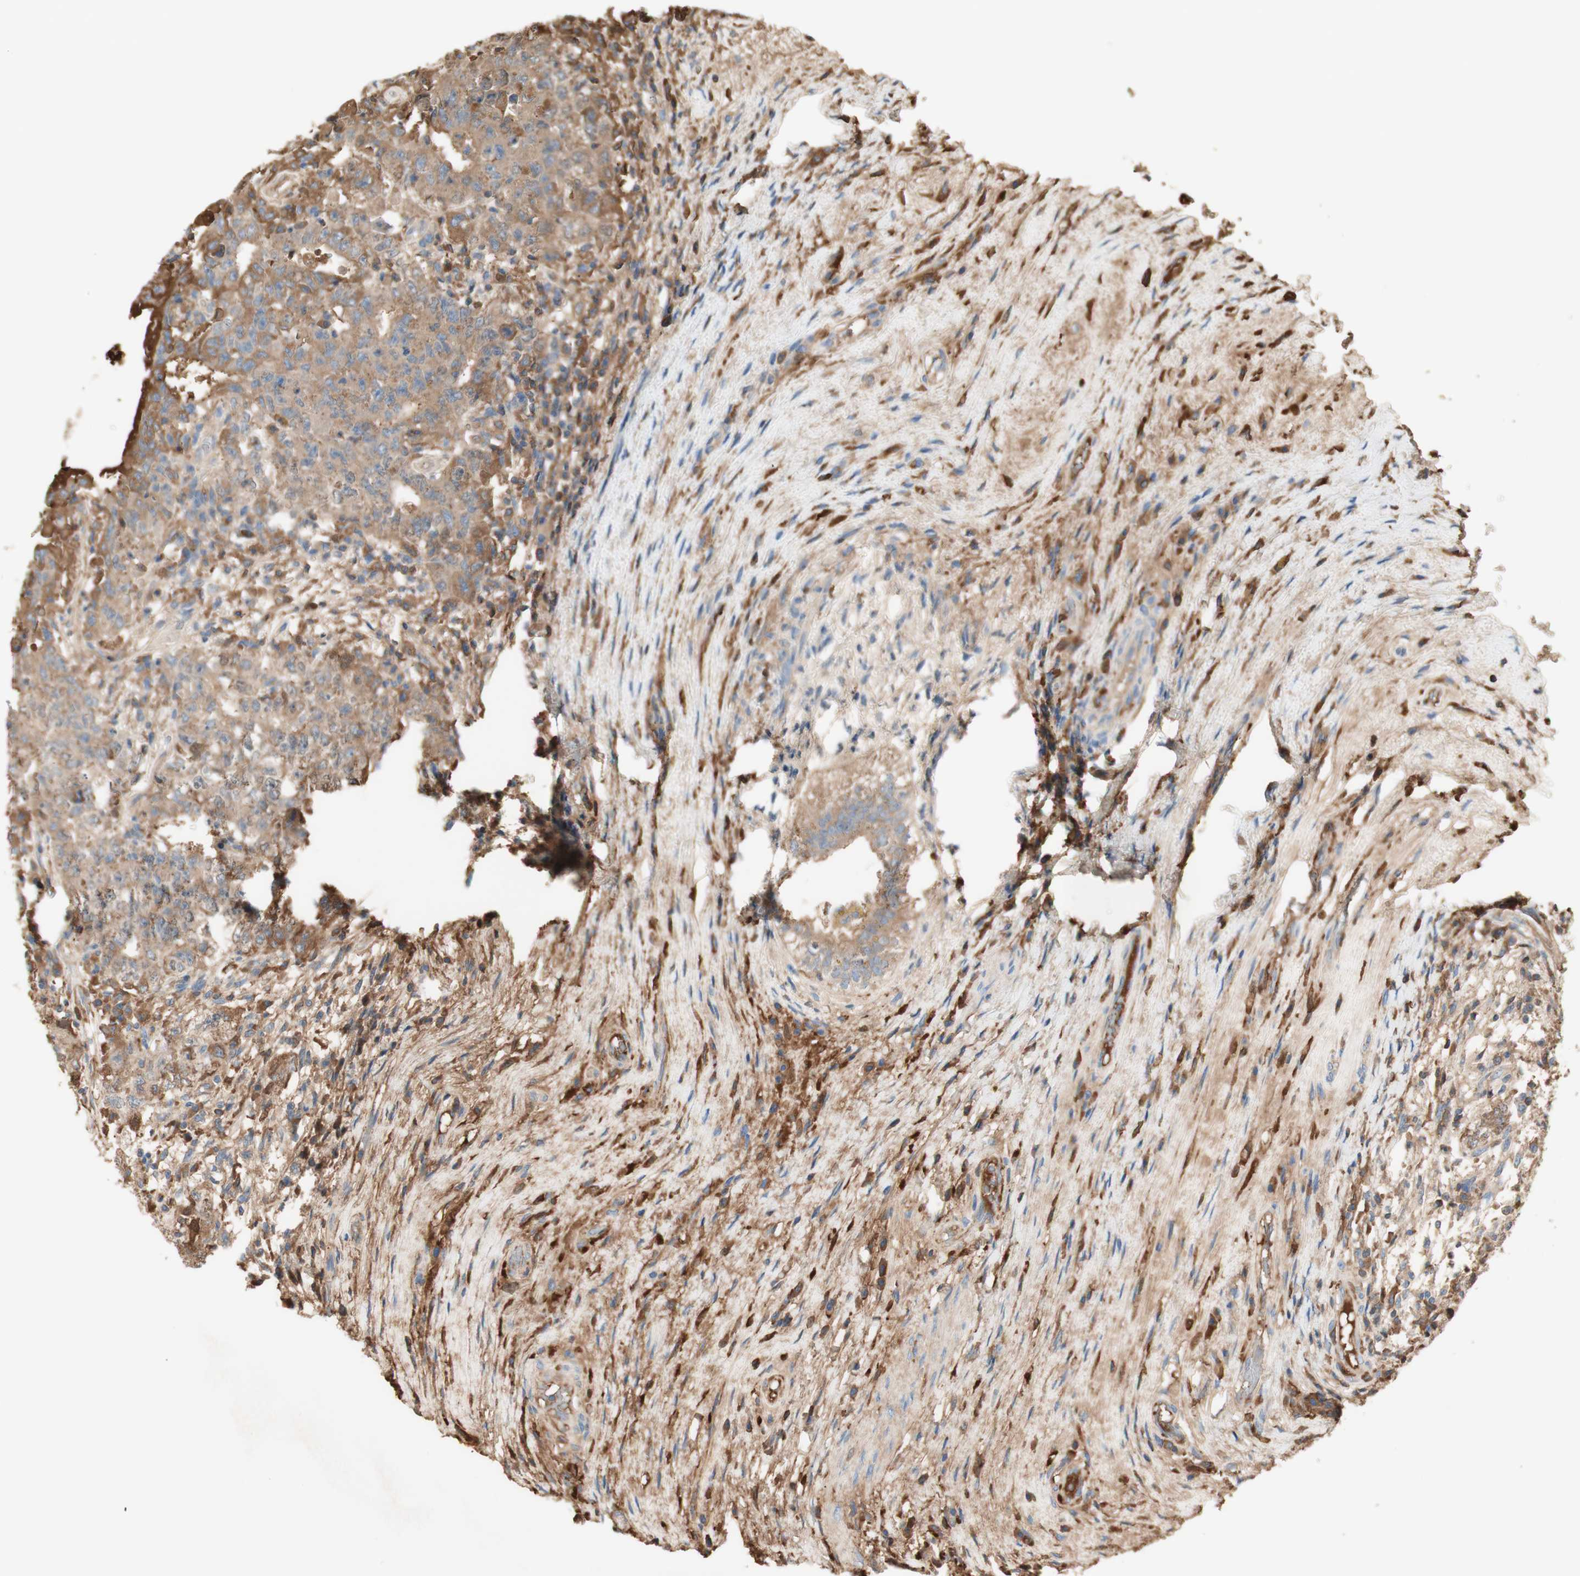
{"staining": {"intensity": "moderate", "quantity": "25%-75%", "location": "cytoplasmic/membranous"}, "tissue": "testis cancer", "cell_type": "Tumor cells", "image_type": "cancer", "snomed": [{"axis": "morphology", "description": "Carcinoma, Embryonal, NOS"}, {"axis": "topography", "description": "Testis"}], "caption": "This is an image of immunohistochemistry staining of testis embryonal carcinoma, which shows moderate positivity in the cytoplasmic/membranous of tumor cells.", "gene": "KNG1", "patient": {"sex": "male", "age": 26}}